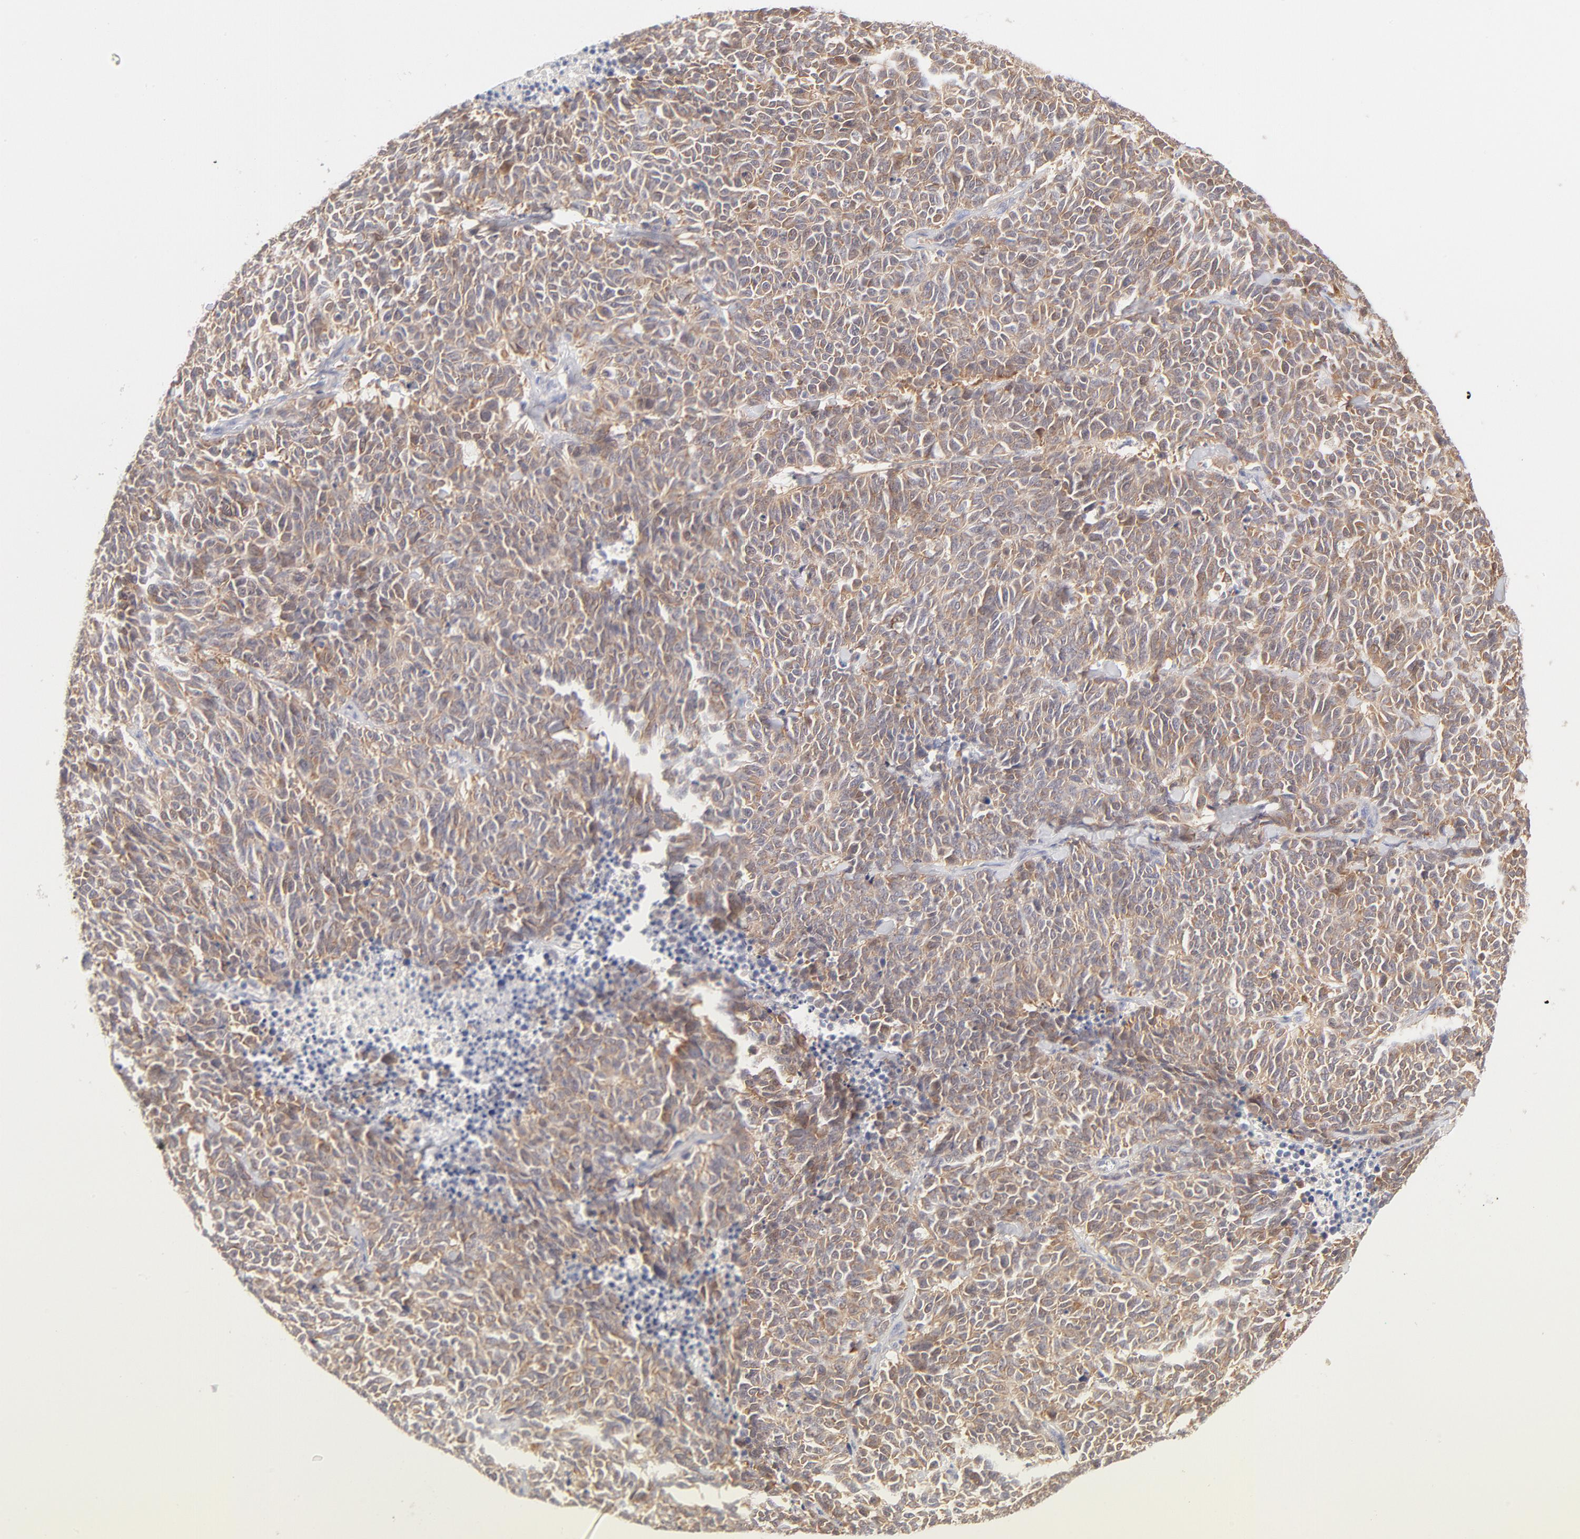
{"staining": {"intensity": "weak", "quantity": ">75%", "location": "cytoplasmic/membranous"}, "tissue": "lung cancer", "cell_type": "Tumor cells", "image_type": "cancer", "snomed": [{"axis": "morphology", "description": "Neoplasm, malignant, NOS"}, {"axis": "topography", "description": "Lung"}], "caption": "This is an image of immunohistochemistry staining of lung cancer, which shows weak expression in the cytoplasmic/membranous of tumor cells.", "gene": "RPS6KA1", "patient": {"sex": "female", "age": 58}}